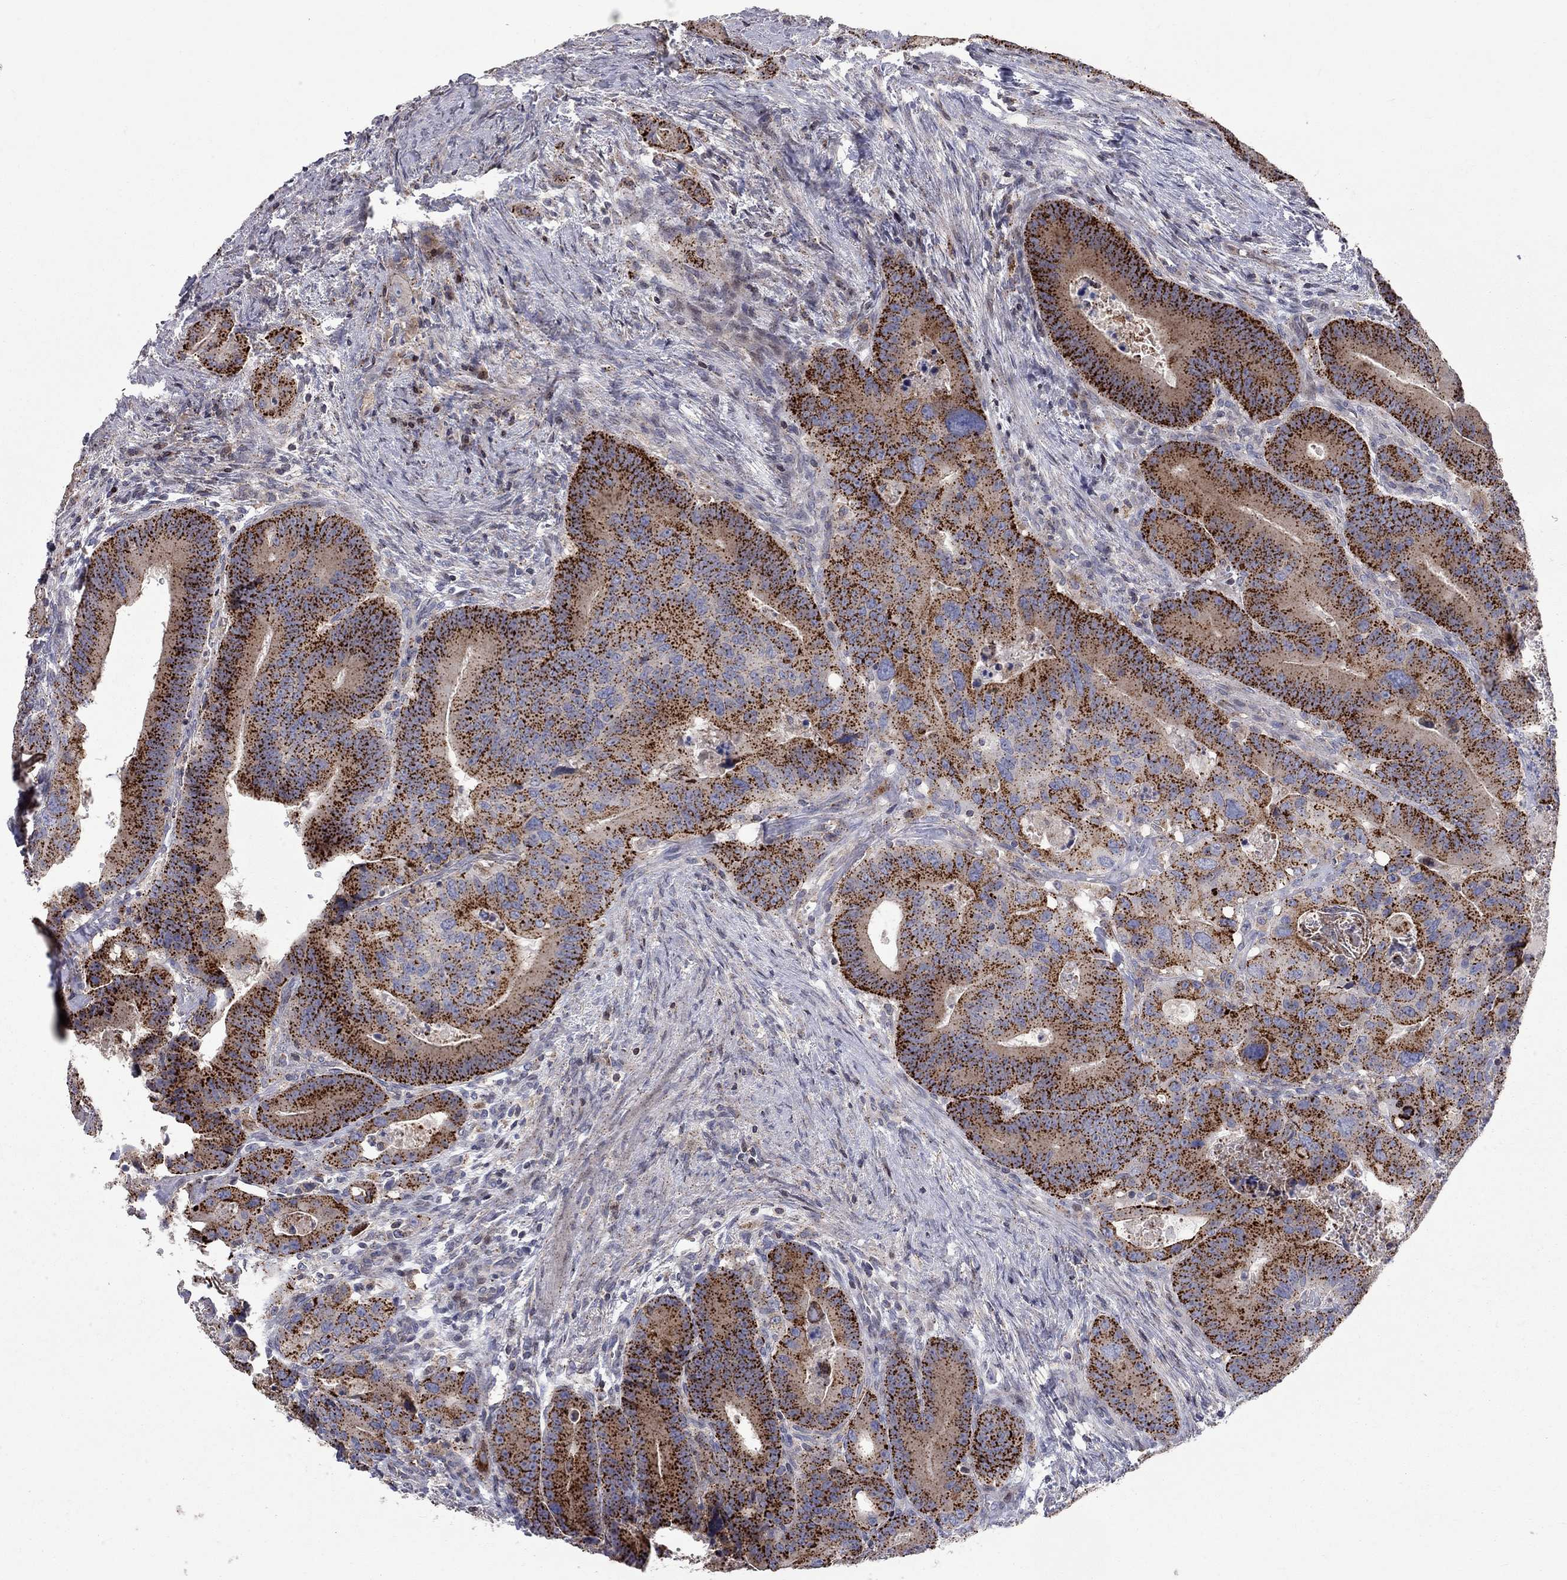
{"staining": {"intensity": "strong", "quantity": ">75%", "location": "cytoplasmic/membranous"}, "tissue": "colorectal cancer", "cell_type": "Tumor cells", "image_type": "cancer", "snomed": [{"axis": "morphology", "description": "Adenocarcinoma, NOS"}, {"axis": "topography", "description": "Rectum"}], "caption": "Protein staining by immunohistochemistry shows strong cytoplasmic/membranous staining in about >75% of tumor cells in adenocarcinoma (colorectal).", "gene": "ERN2", "patient": {"sex": "male", "age": 64}}